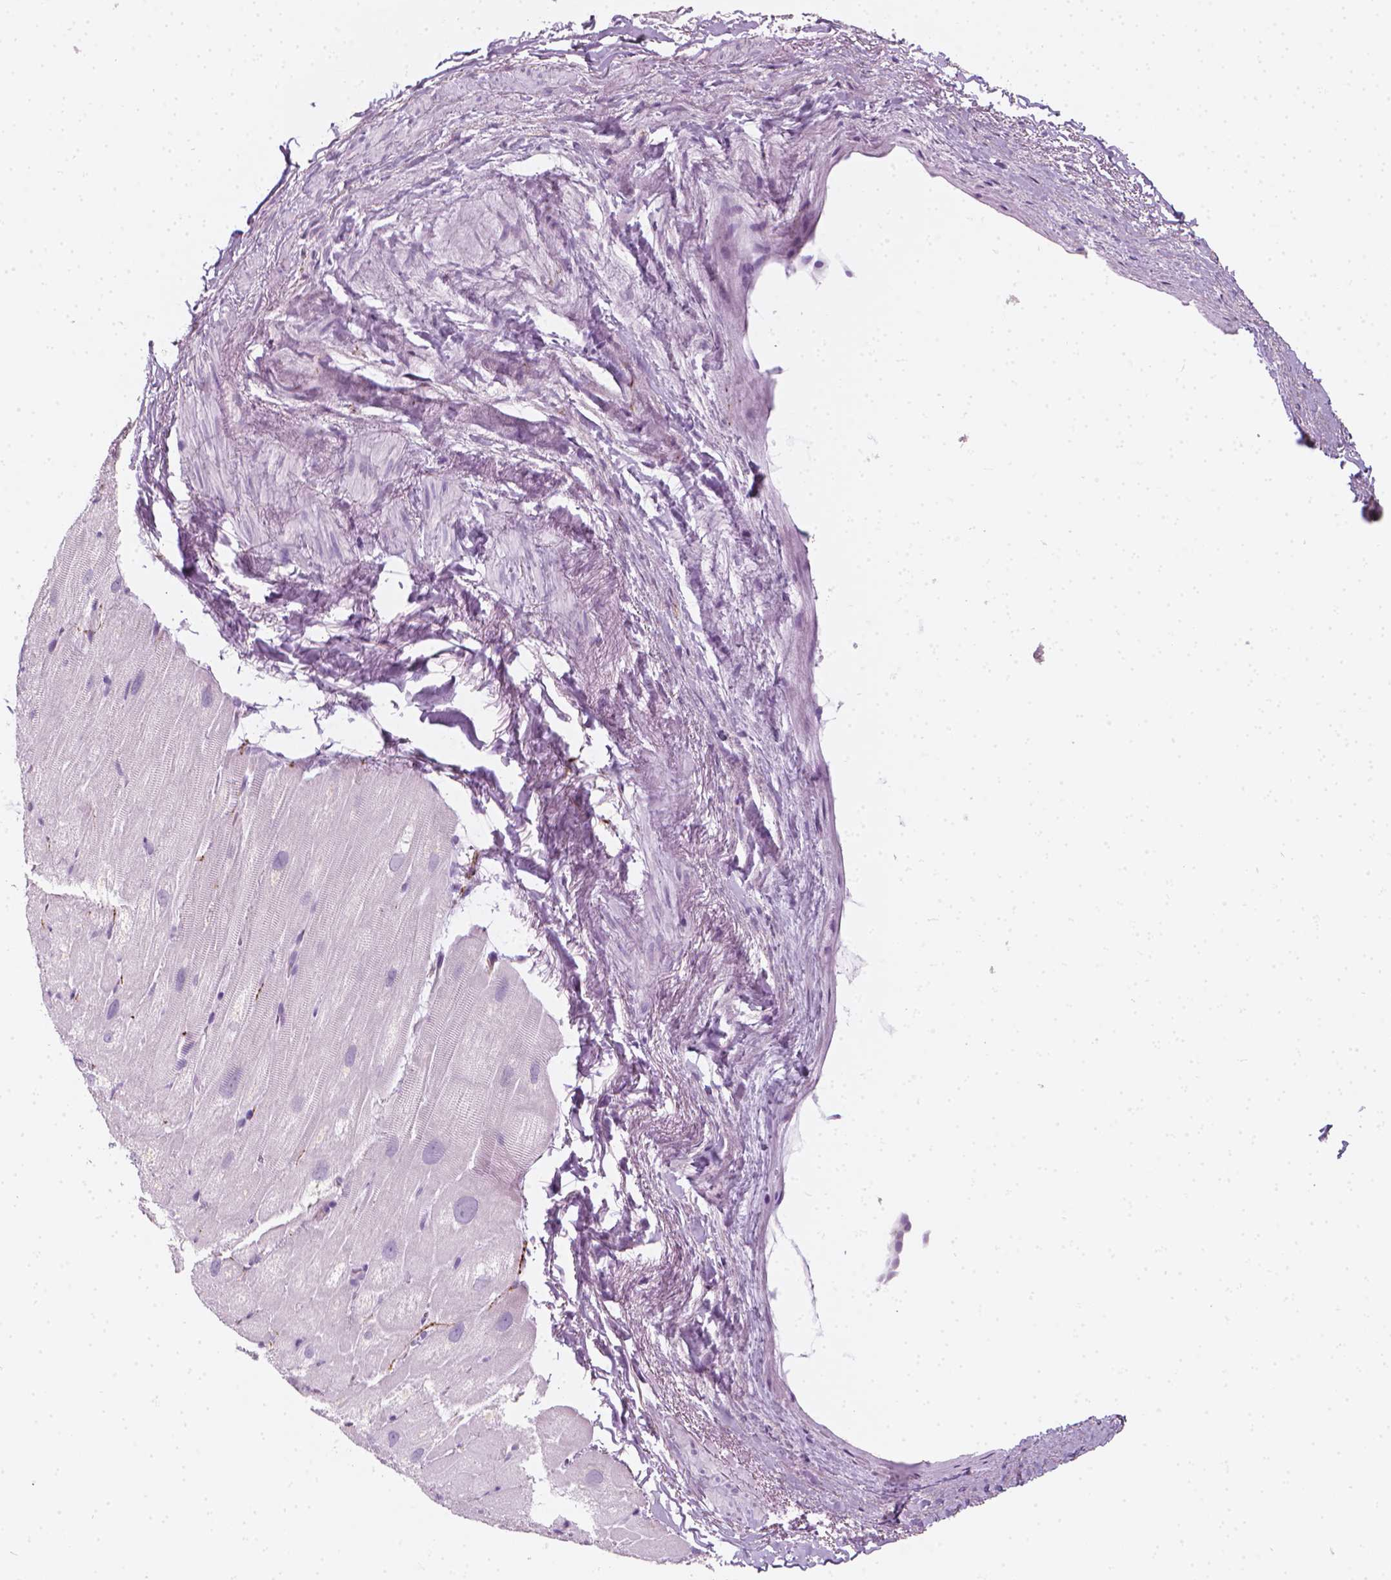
{"staining": {"intensity": "negative", "quantity": "none", "location": "none"}, "tissue": "heart muscle", "cell_type": "Cardiomyocytes", "image_type": "normal", "snomed": [{"axis": "morphology", "description": "Normal tissue, NOS"}, {"axis": "topography", "description": "Heart"}], "caption": "Protein analysis of unremarkable heart muscle demonstrates no significant staining in cardiomyocytes.", "gene": "SCG3", "patient": {"sex": "male", "age": 62}}